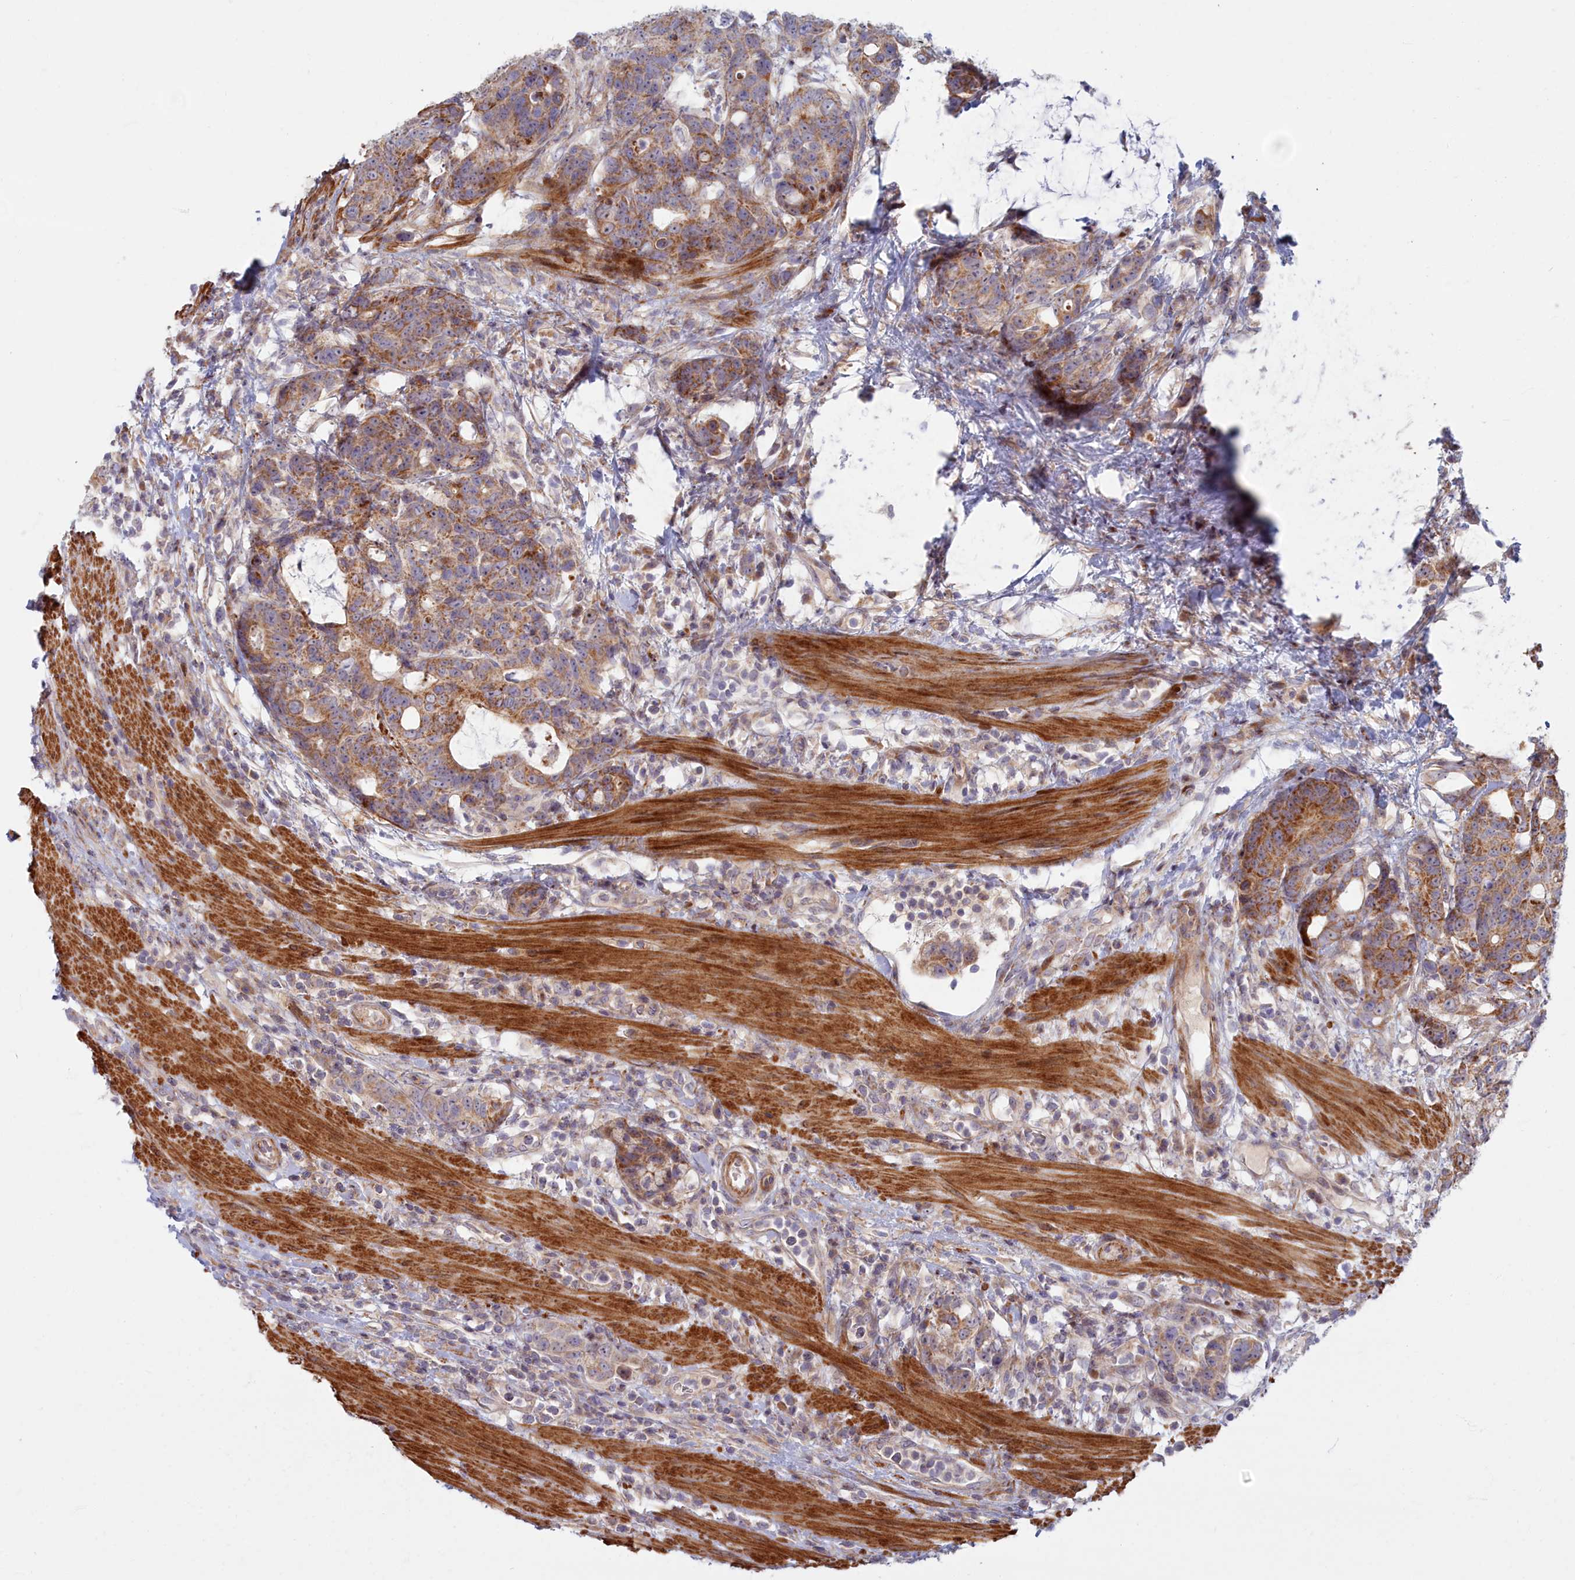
{"staining": {"intensity": "strong", "quantity": ">75%", "location": "cytoplasmic/membranous"}, "tissue": "colorectal cancer", "cell_type": "Tumor cells", "image_type": "cancer", "snomed": [{"axis": "morphology", "description": "Adenocarcinoma, NOS"}, {"axis": "topography", "description": "Colon"}], "caption": "Protein staining of colorectal cancer (adenocarcinoma) tissue demonstrates strong cytoplasmic/membranous expression in approximately >75% of tumor cells. Nuclei are stained in blue.", "gene": "C15orf40", "patient": {"sex": "female", "age": 82}}